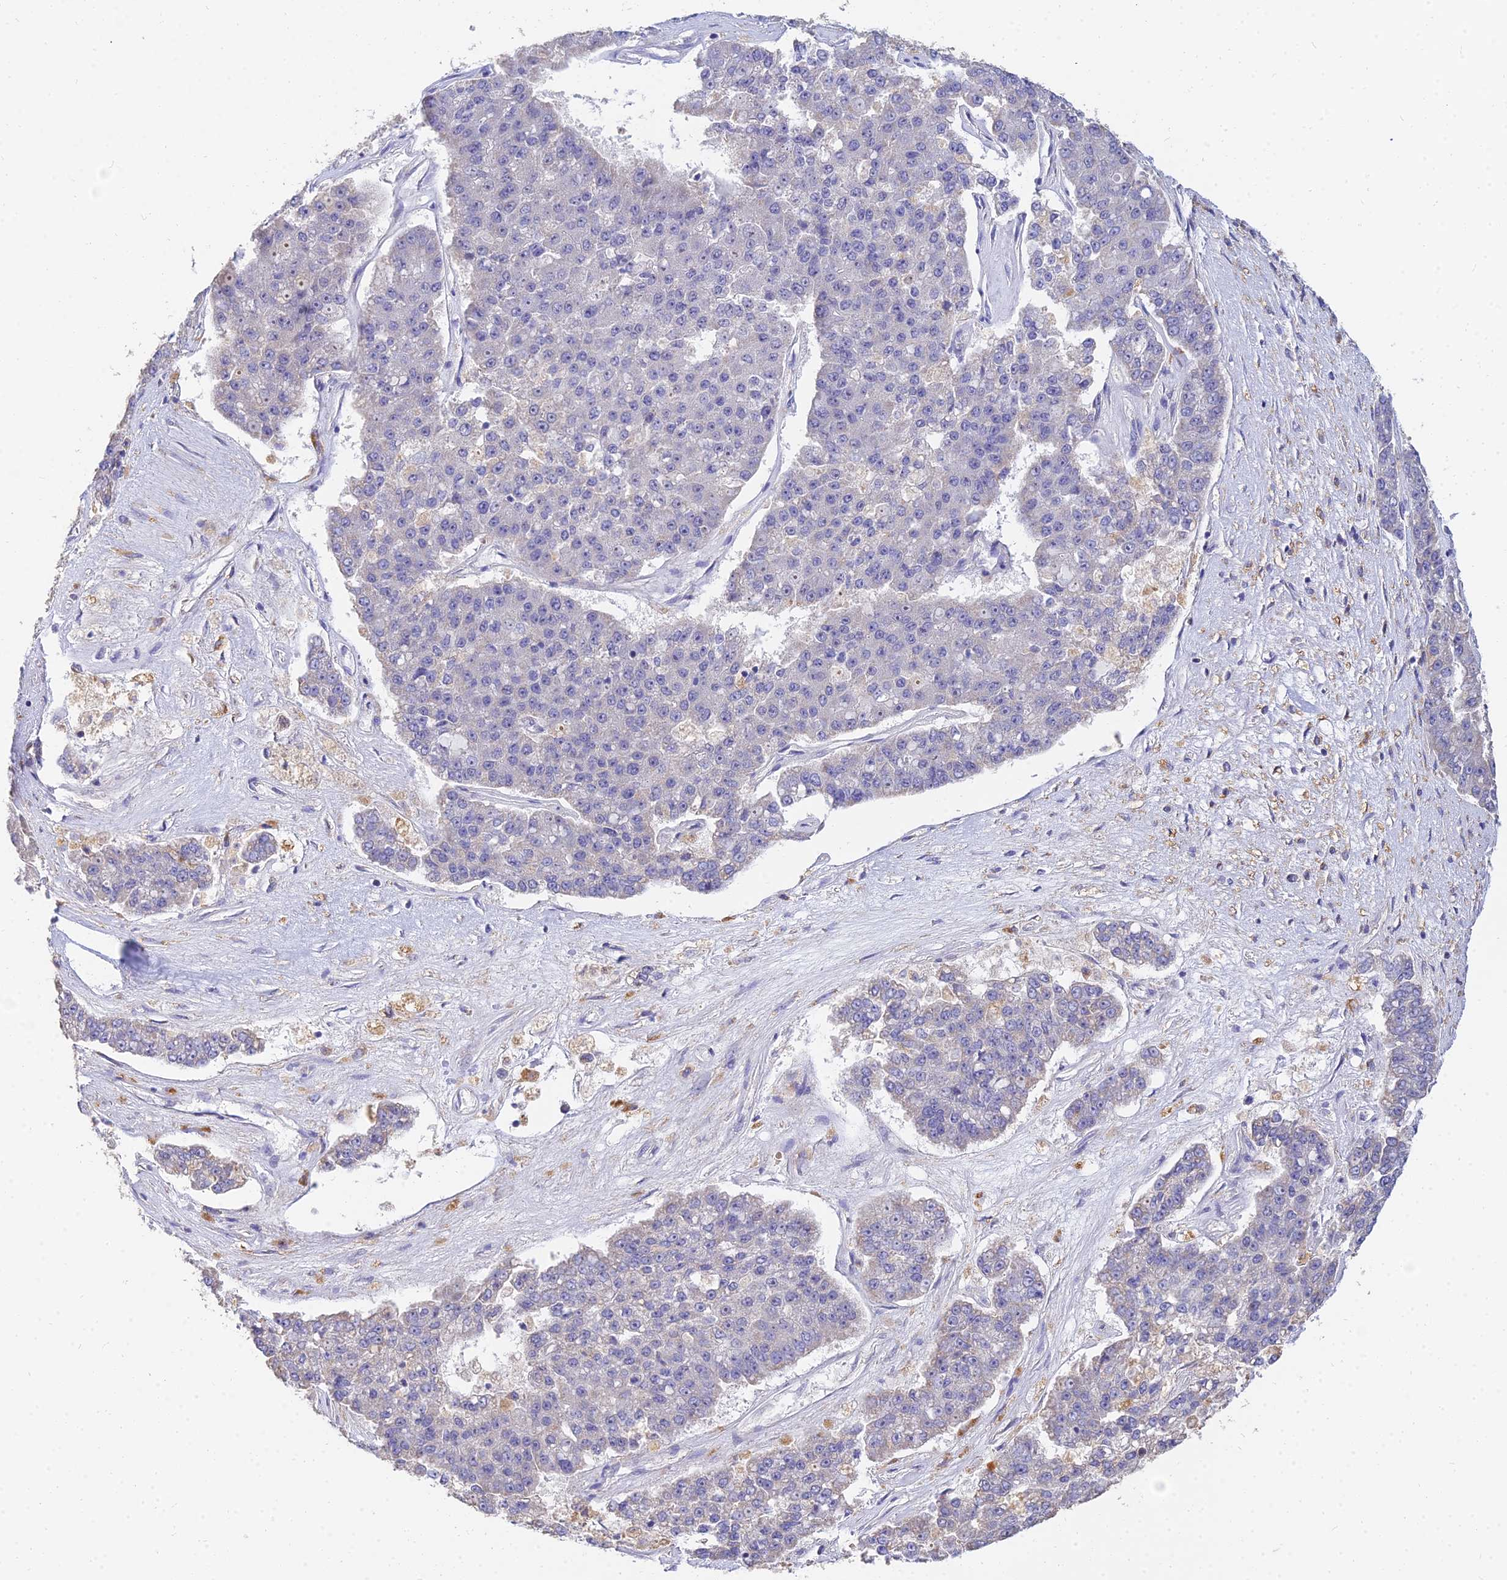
{"staining": {"intensity": "negative", "quantity": "none", "location": "none"}, "tissue": "pancreatic cancer", "cell_type": "Tumor cells", "image_type": "cancer", "snomed": [{"axis": "morphology", "description": "Adenocarcinoma, NOS"}, {"axis": "topography", "description": "Pancreas"}], "caption": "DAB immunohistochemical staining of pancreatic cancer reveals no significant staining in tumor cells.", "gene": "ARL8B", "patient": {"sex": "male", "age": 50}}